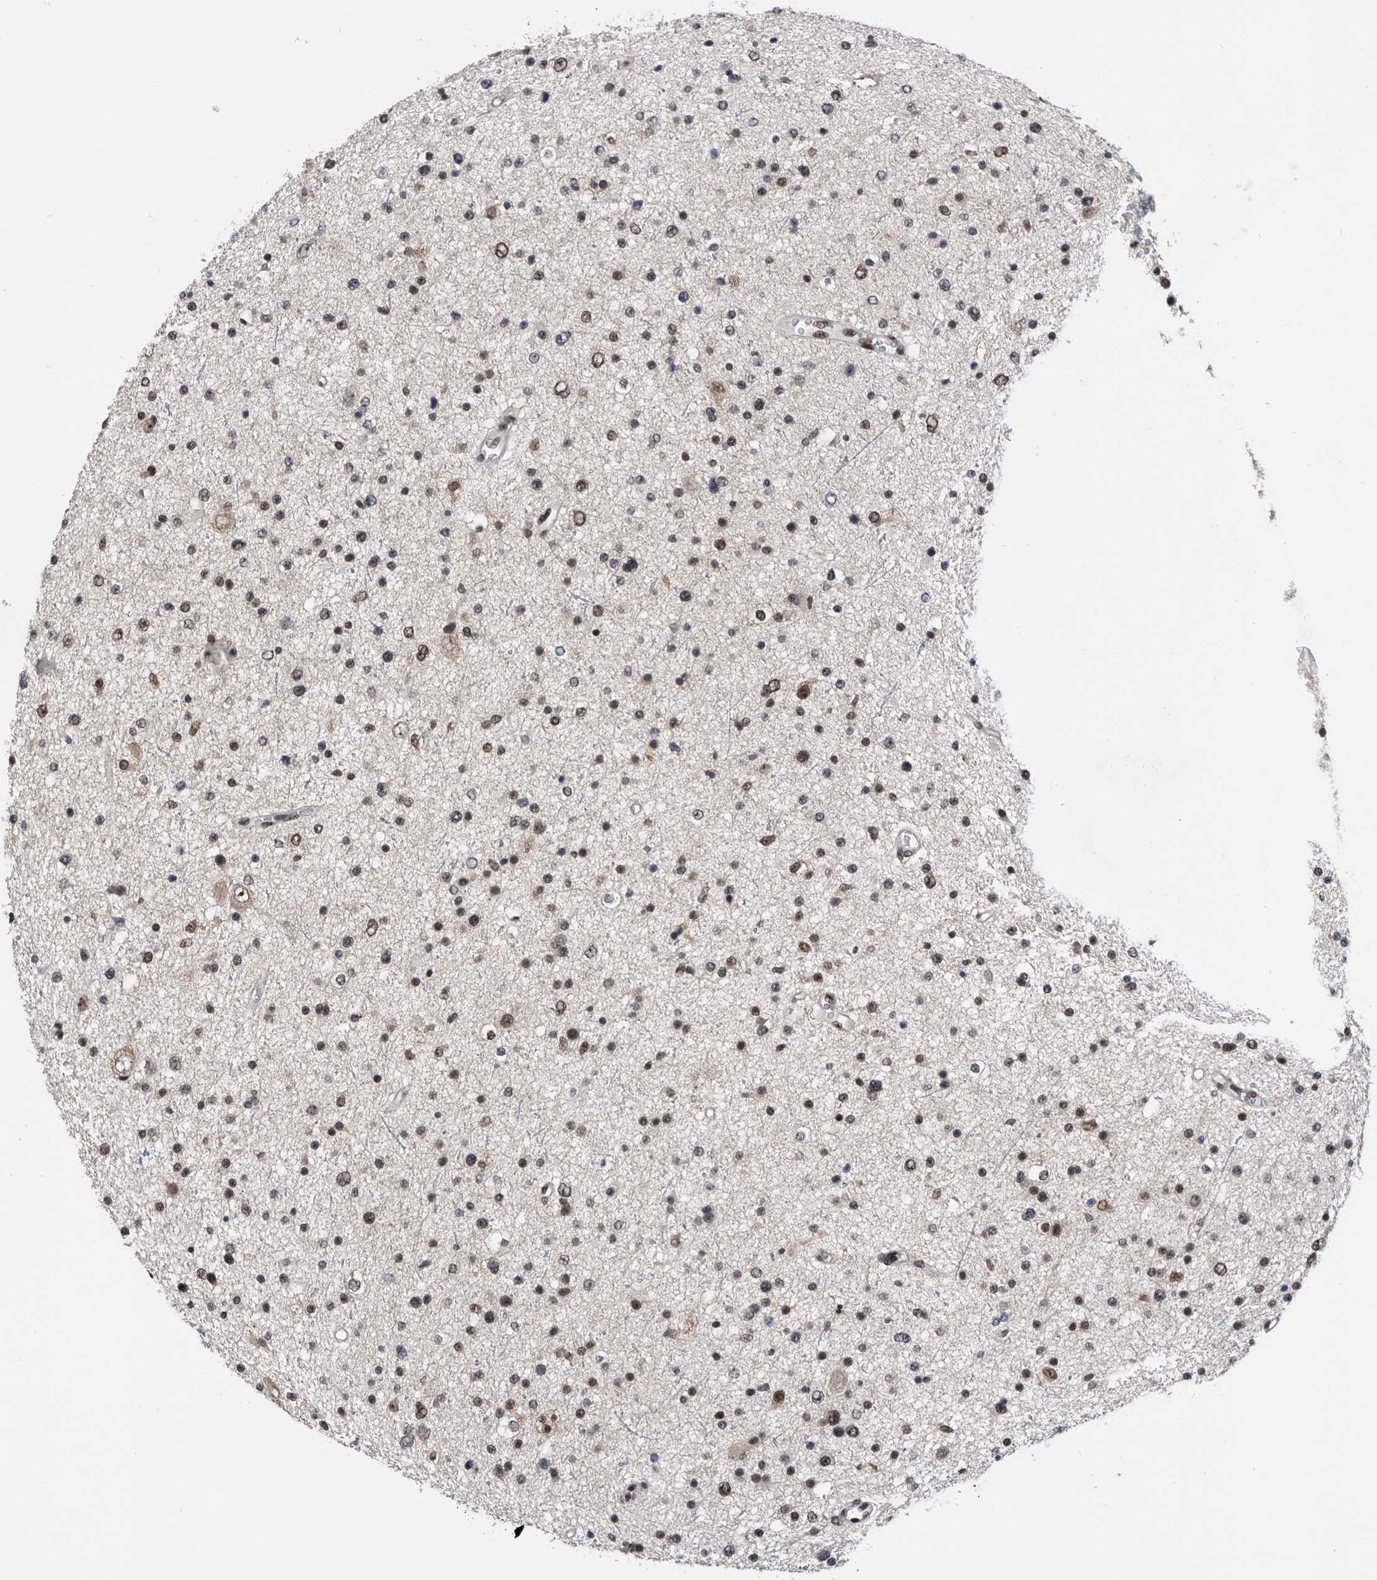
{"staining": {"intensity": "weak", "quantity": "25%-75%", "location": "nuclear"}, "tissue": "glioma", "cell_type": "Tumor cells", "image_type": "cancer", "snomed": [{"axis": "morphology", "description": "Glioma, malignant, Low grade"}, {"axis": "topography", "description": "Brain"}], "caption": "Tumor cells show low levels of weak nuclear staining in about 25%-75% of cells in human malignant low-grade glioma.", "gene": "ZNF260", "patient": {"sex": "female", "age": 37}}